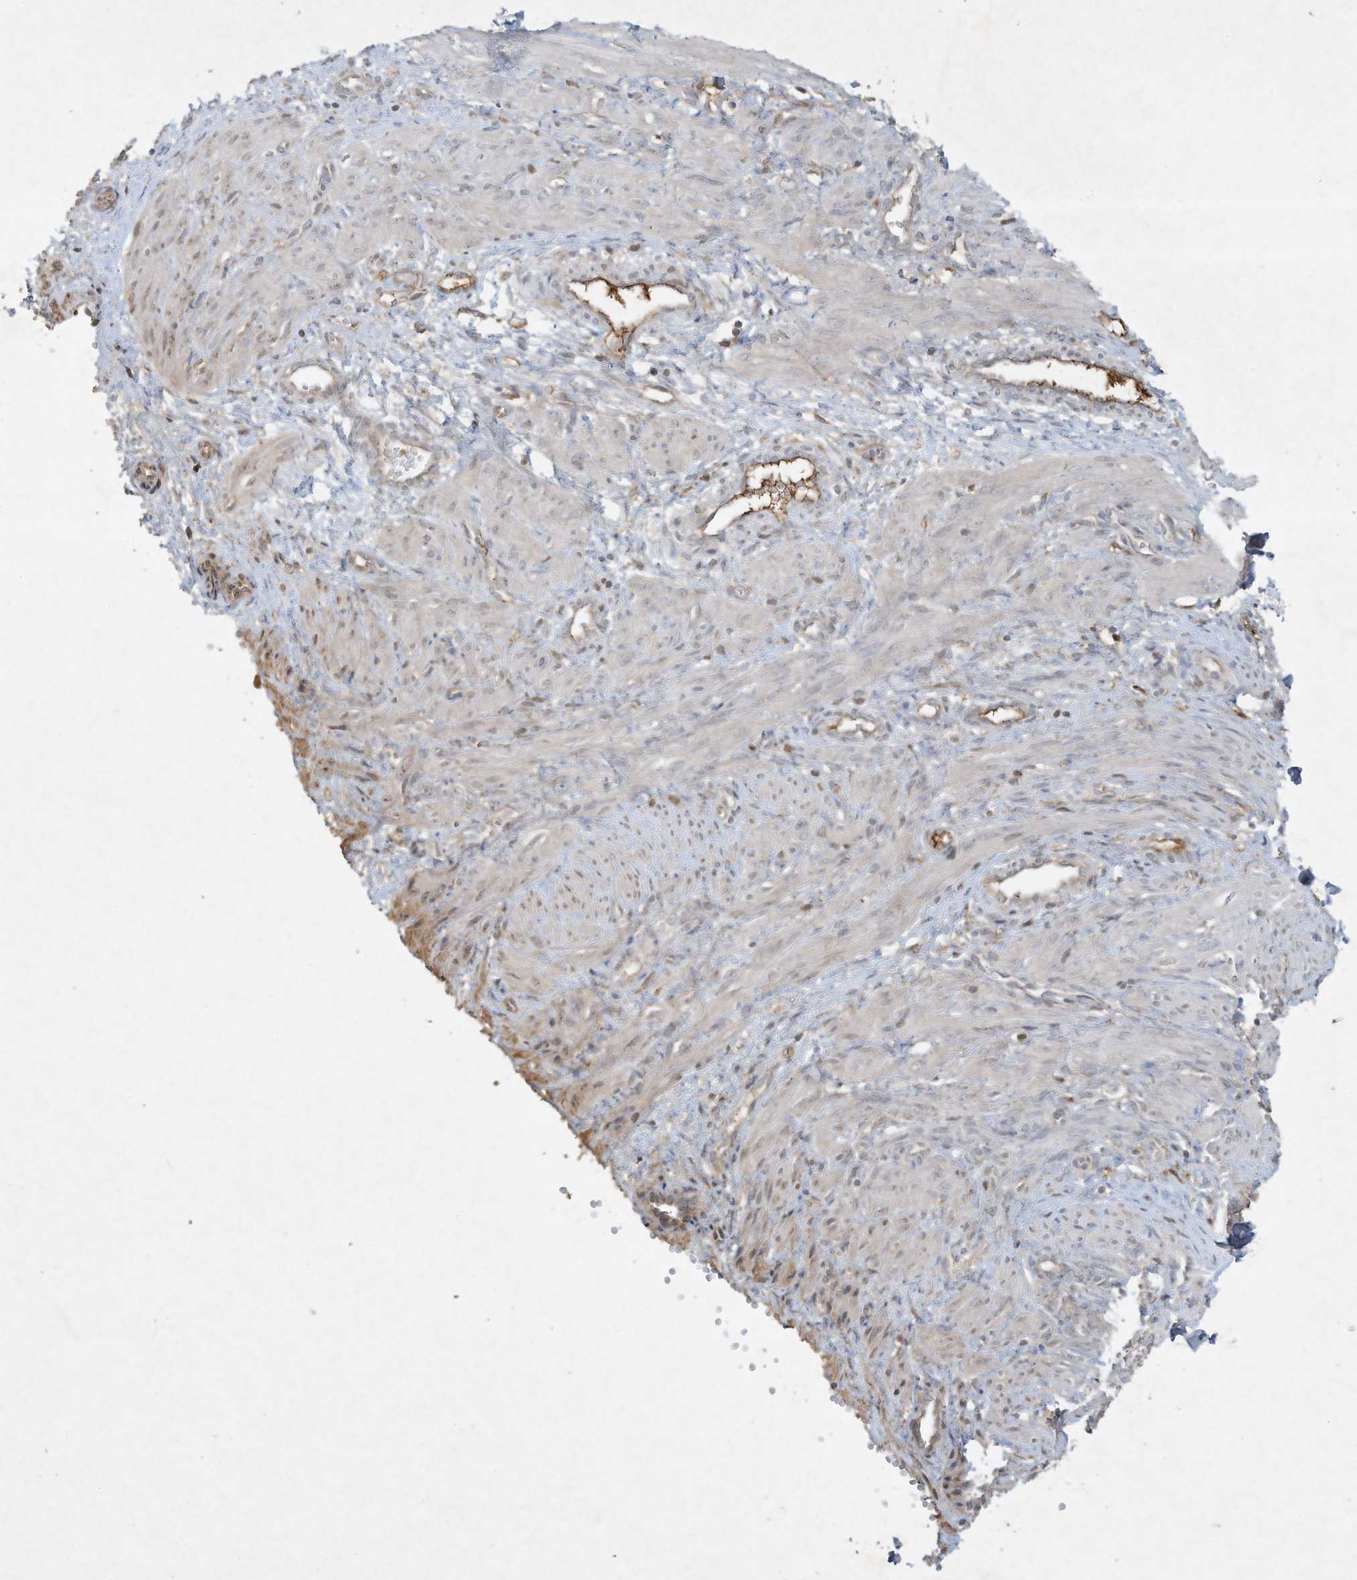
{"staining": {"intensity": "moderate", "quantity": "<25%", "location": "cytoplasmic/membranous"}, "tissue": "smooth muscle", "cell_type": "Smooth muscle cells", "image_type": "normal", "snomed": [{"axis": "morphology", "description": "Normal tissue, NOS"}, {"axis": "topography", "description": "Endometrium"}], "caption": "DAB immunohistochemical staining of normal smooth muscle demonstrates moderate cytoplasmic/membranous protein expression in approximately <25% of smooth muscle cells. The staining was performed using DAB, with brown indicating positive protein expression. Nuclei are stained blue with hematoxylin.", "gene": "FETUB", "patient": {"sex": "female", "age": 33}}